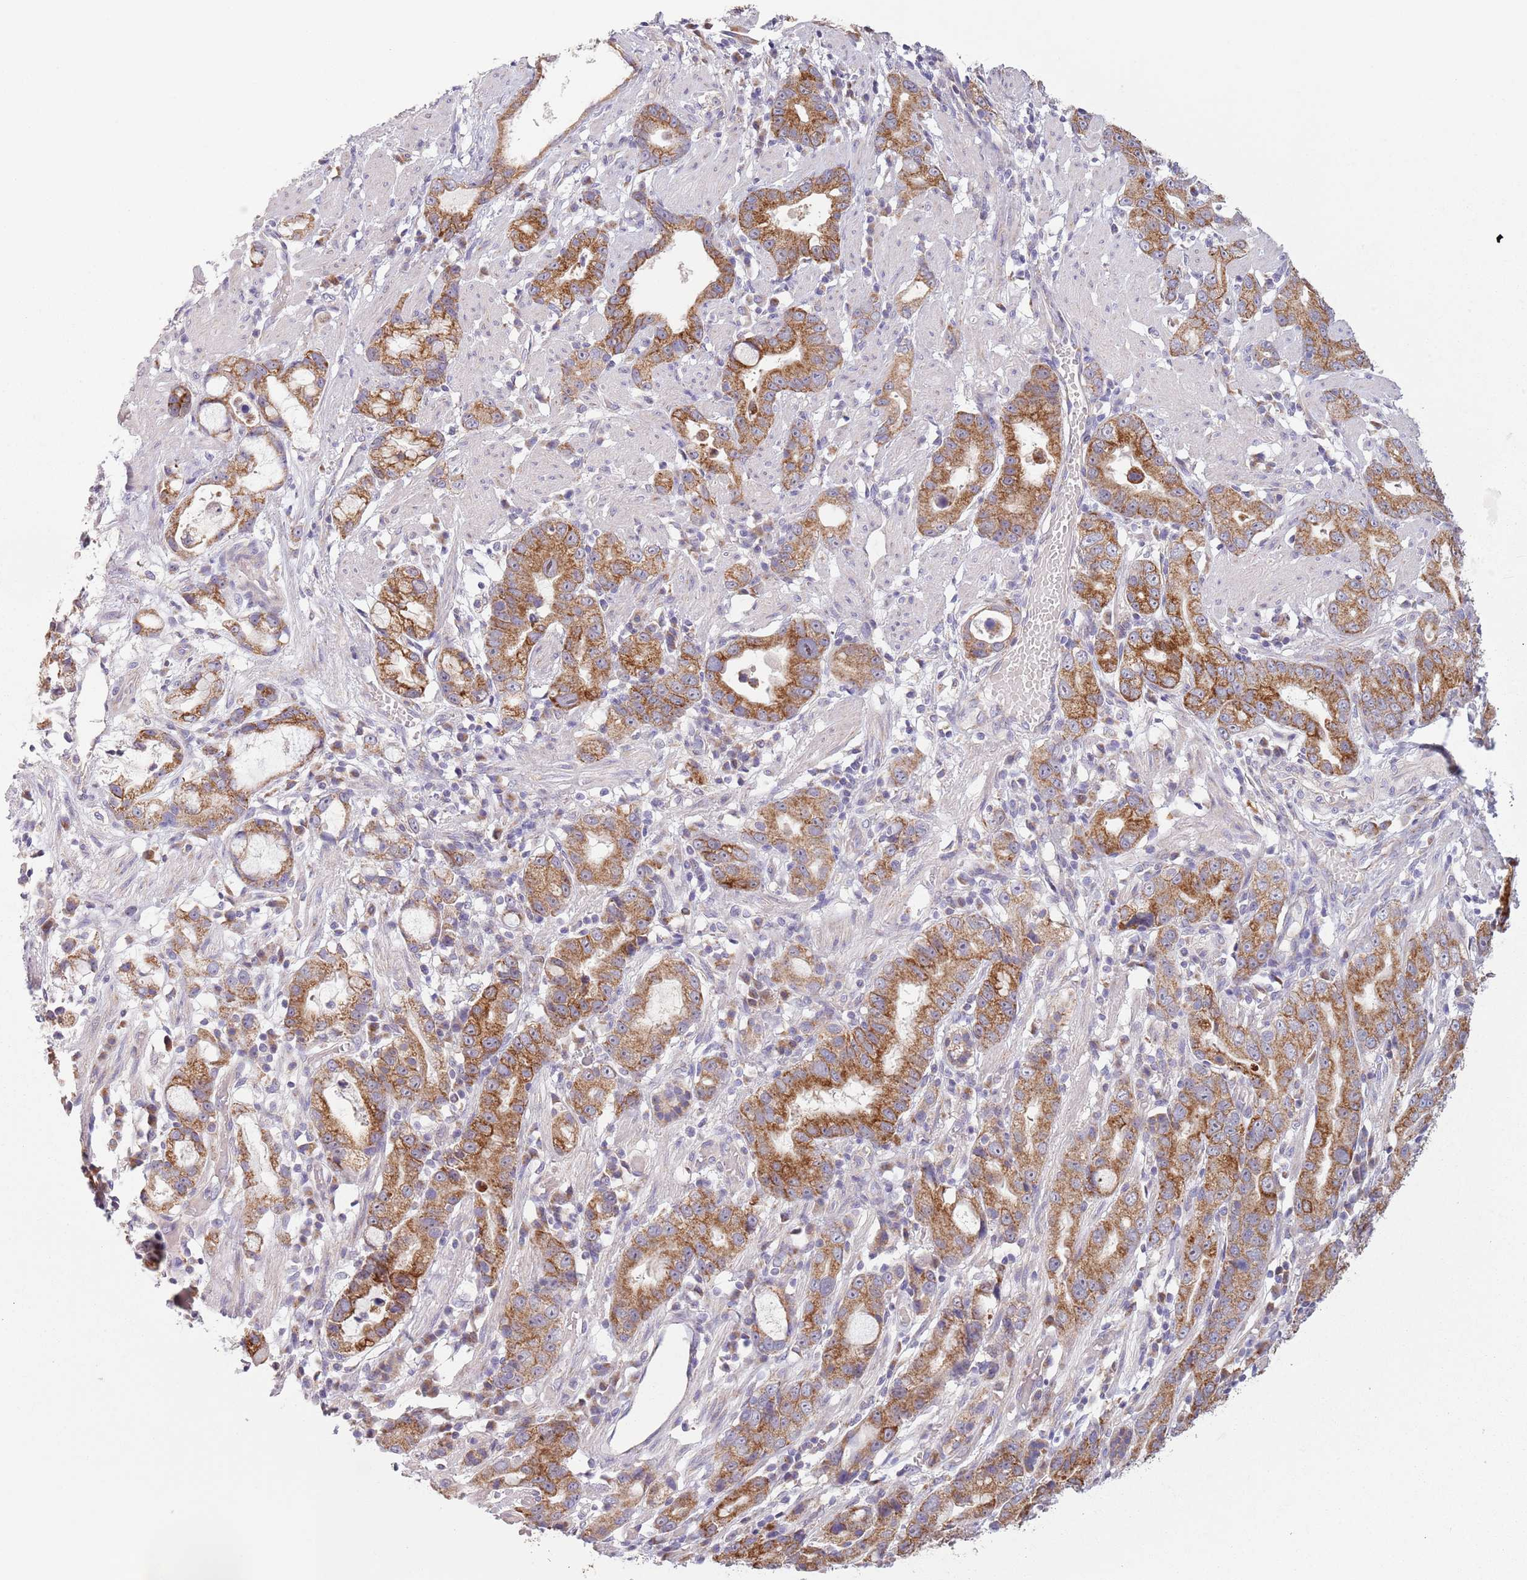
{"staining": {"intensity": "moderate", "quantity": ">75%", "location": "cytoplasmic/membranous"}, "tissue": "stomach cancer", "cell_type": "Tumor cells", "image_type": "cancer", "snomed": [{"axis": "morphology", "description": "Adenocarcinoma, NOS"}, {"axis": "topography", "description": "Stomach"}], "caption": "Immunohistochemistry micrograph of neoplastic tissue: stomach cancer stained using IHC exhibits medium levels of moderate protein expression localized specifically in the cytoplasmic/membranous of tumor cells, appearing as a cytoplasmic/membranous brown color.", "gene": "COQ5", "patient": {"sex": "male", "age": 55}}